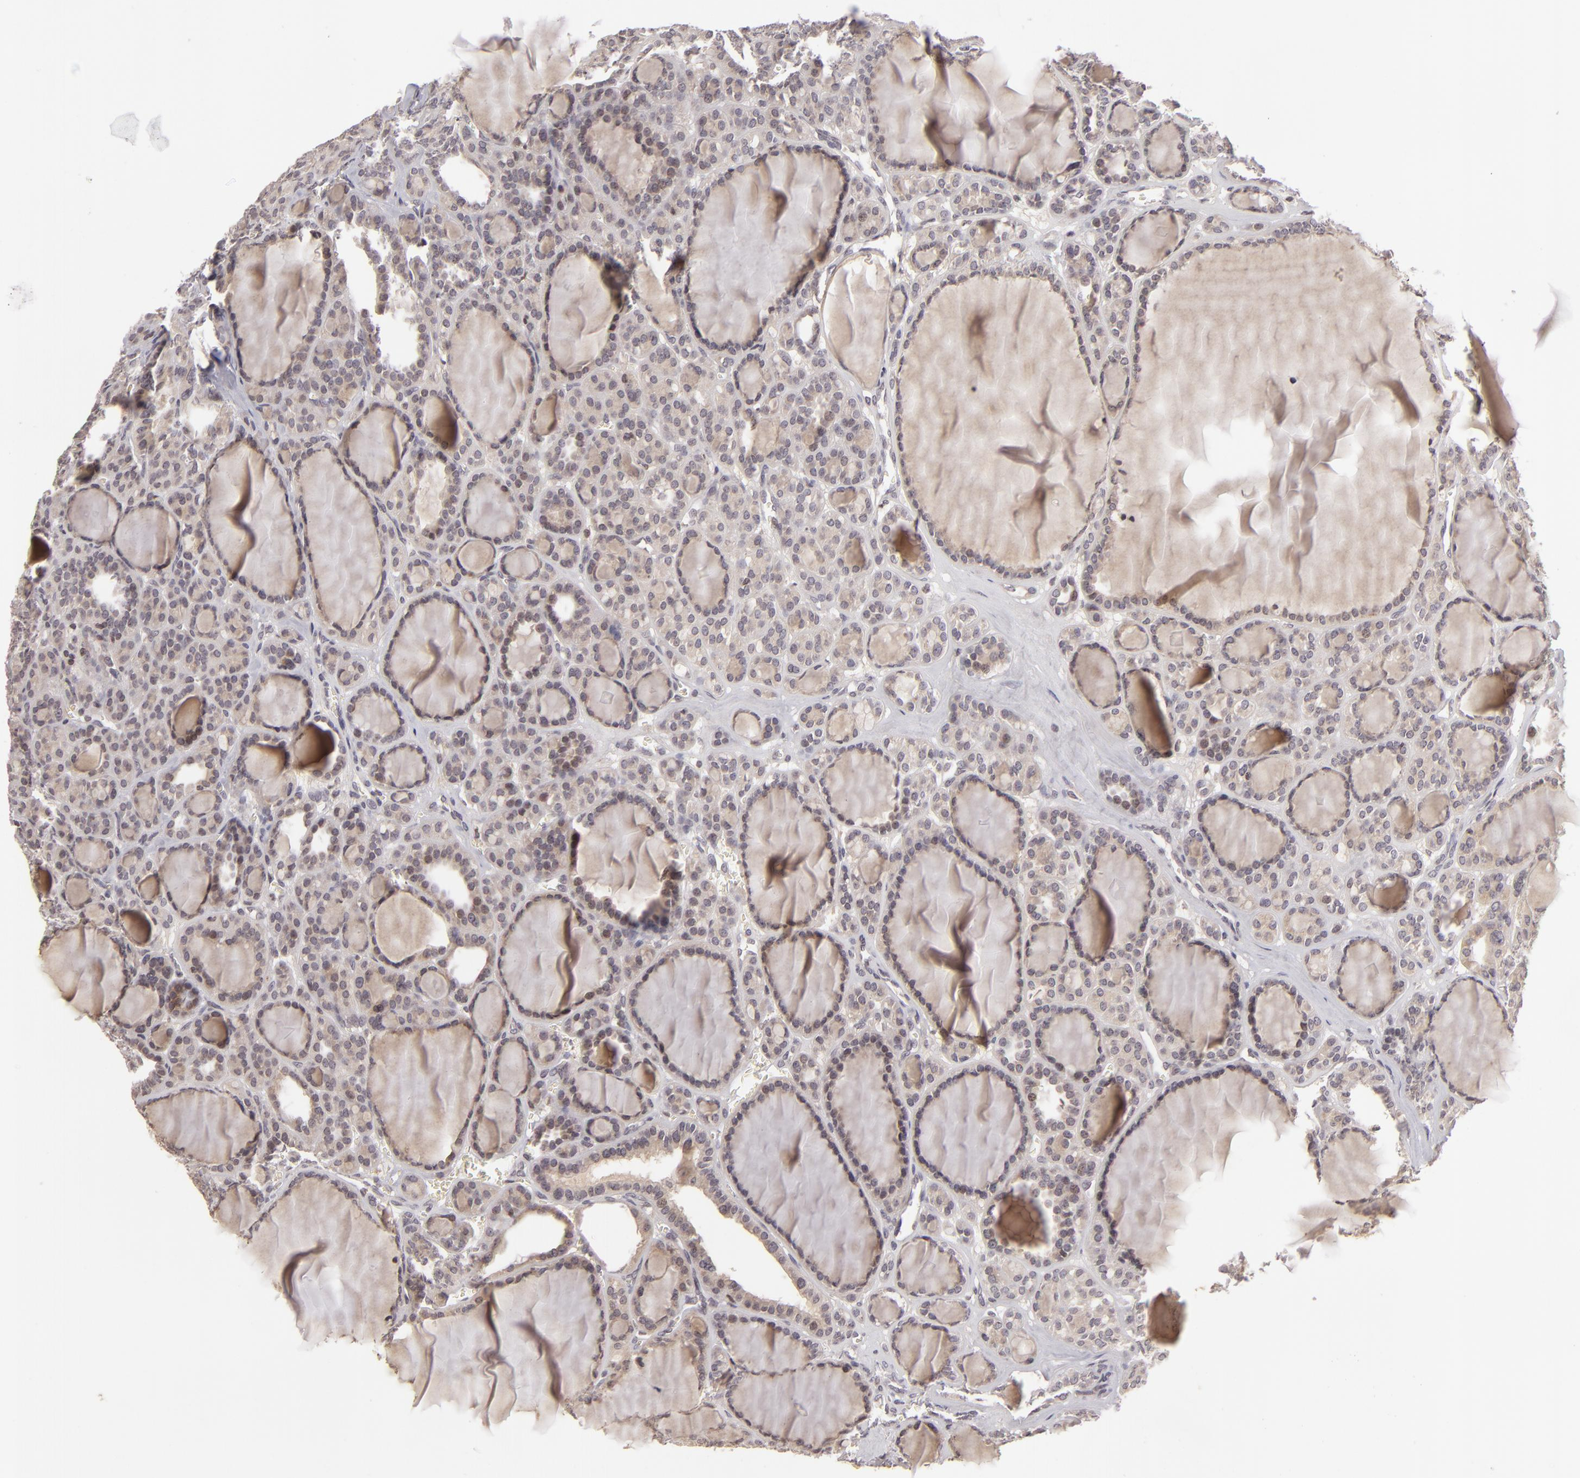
{"staining": {"intensity": "negative", "quantity": "none", "location": "none"}, "tissue": "thyroid cancer", "cell_type": "Tumor cells", "image_type": "cancer", "snomed": [{"axis": "morphology", "description": "Follicular adenoma carcinoma, NOS"}, {"axis": "topography", "description": "Thyroid gland"}], "caption": "Immunohistochemistry of human thyroid follicular adenoma carcinoma displays no staining in tumor cells.", "gene": "AKAP6", "patient": {"sex": "female", "age": 71}}